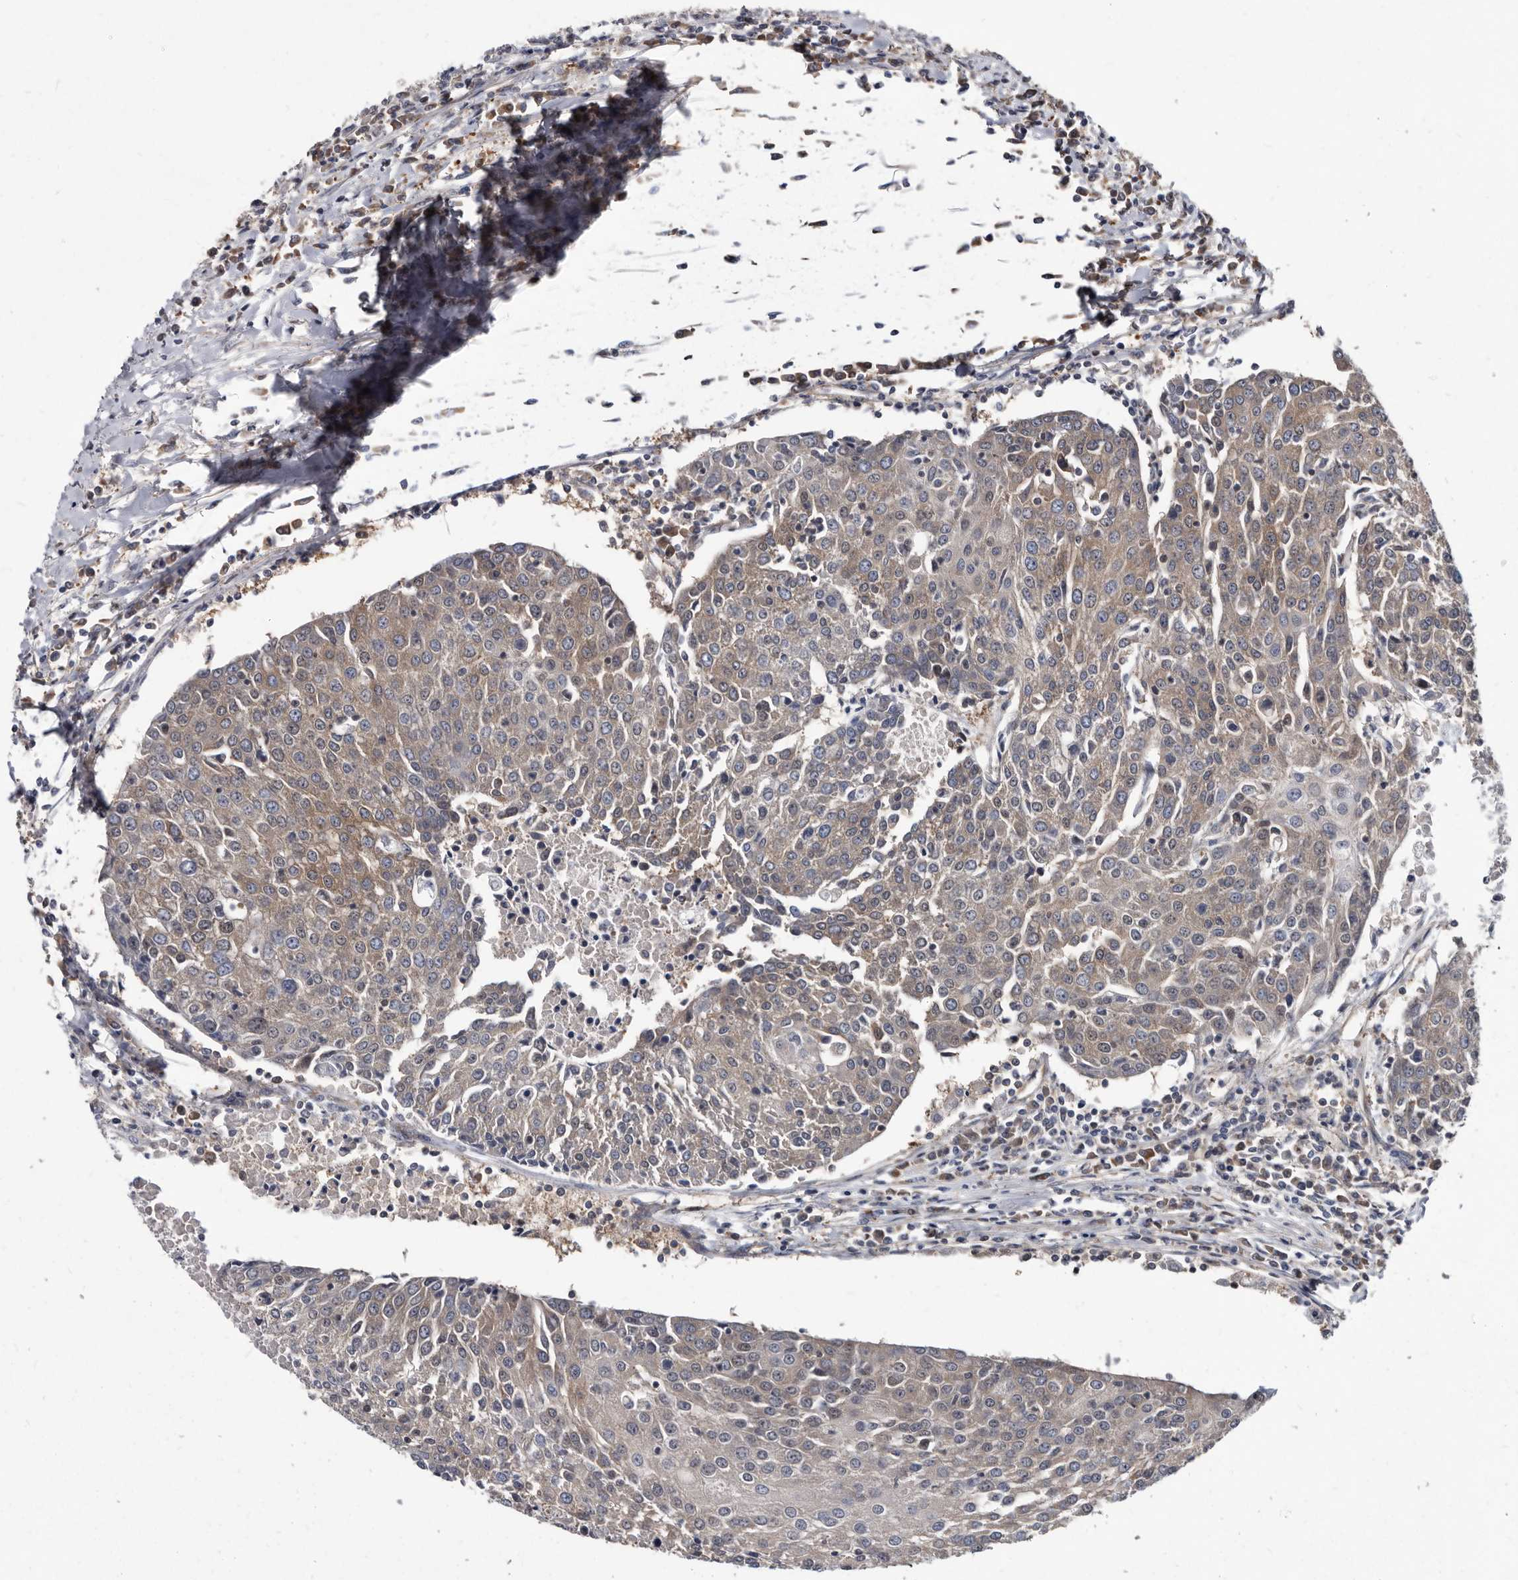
{"staining": {"intensity": "weak", "quantity": "25%-75%", "location": "cytoplasmic/membranous"}, "tissue": "urothelial cancer", "cell_type": "Tumor cells", "image_type": "cancer", "snomed": [{"axis": "morphology", "description": "Urothelial carcinoma, High grade"}, {"axis": "topography", "description": "Urinary bladder"}], "caption": "Protein expression by immunohistochemistry (IHC) demonstrates weak cytoplasmic/membranous expression in about 25%-75% of tumor cells in urothelial cancer. (DAB IHC with brightfield microscopy, high magnification).", "gene": "ABCF2", "patient": {"sex": "female", "age": 85}}